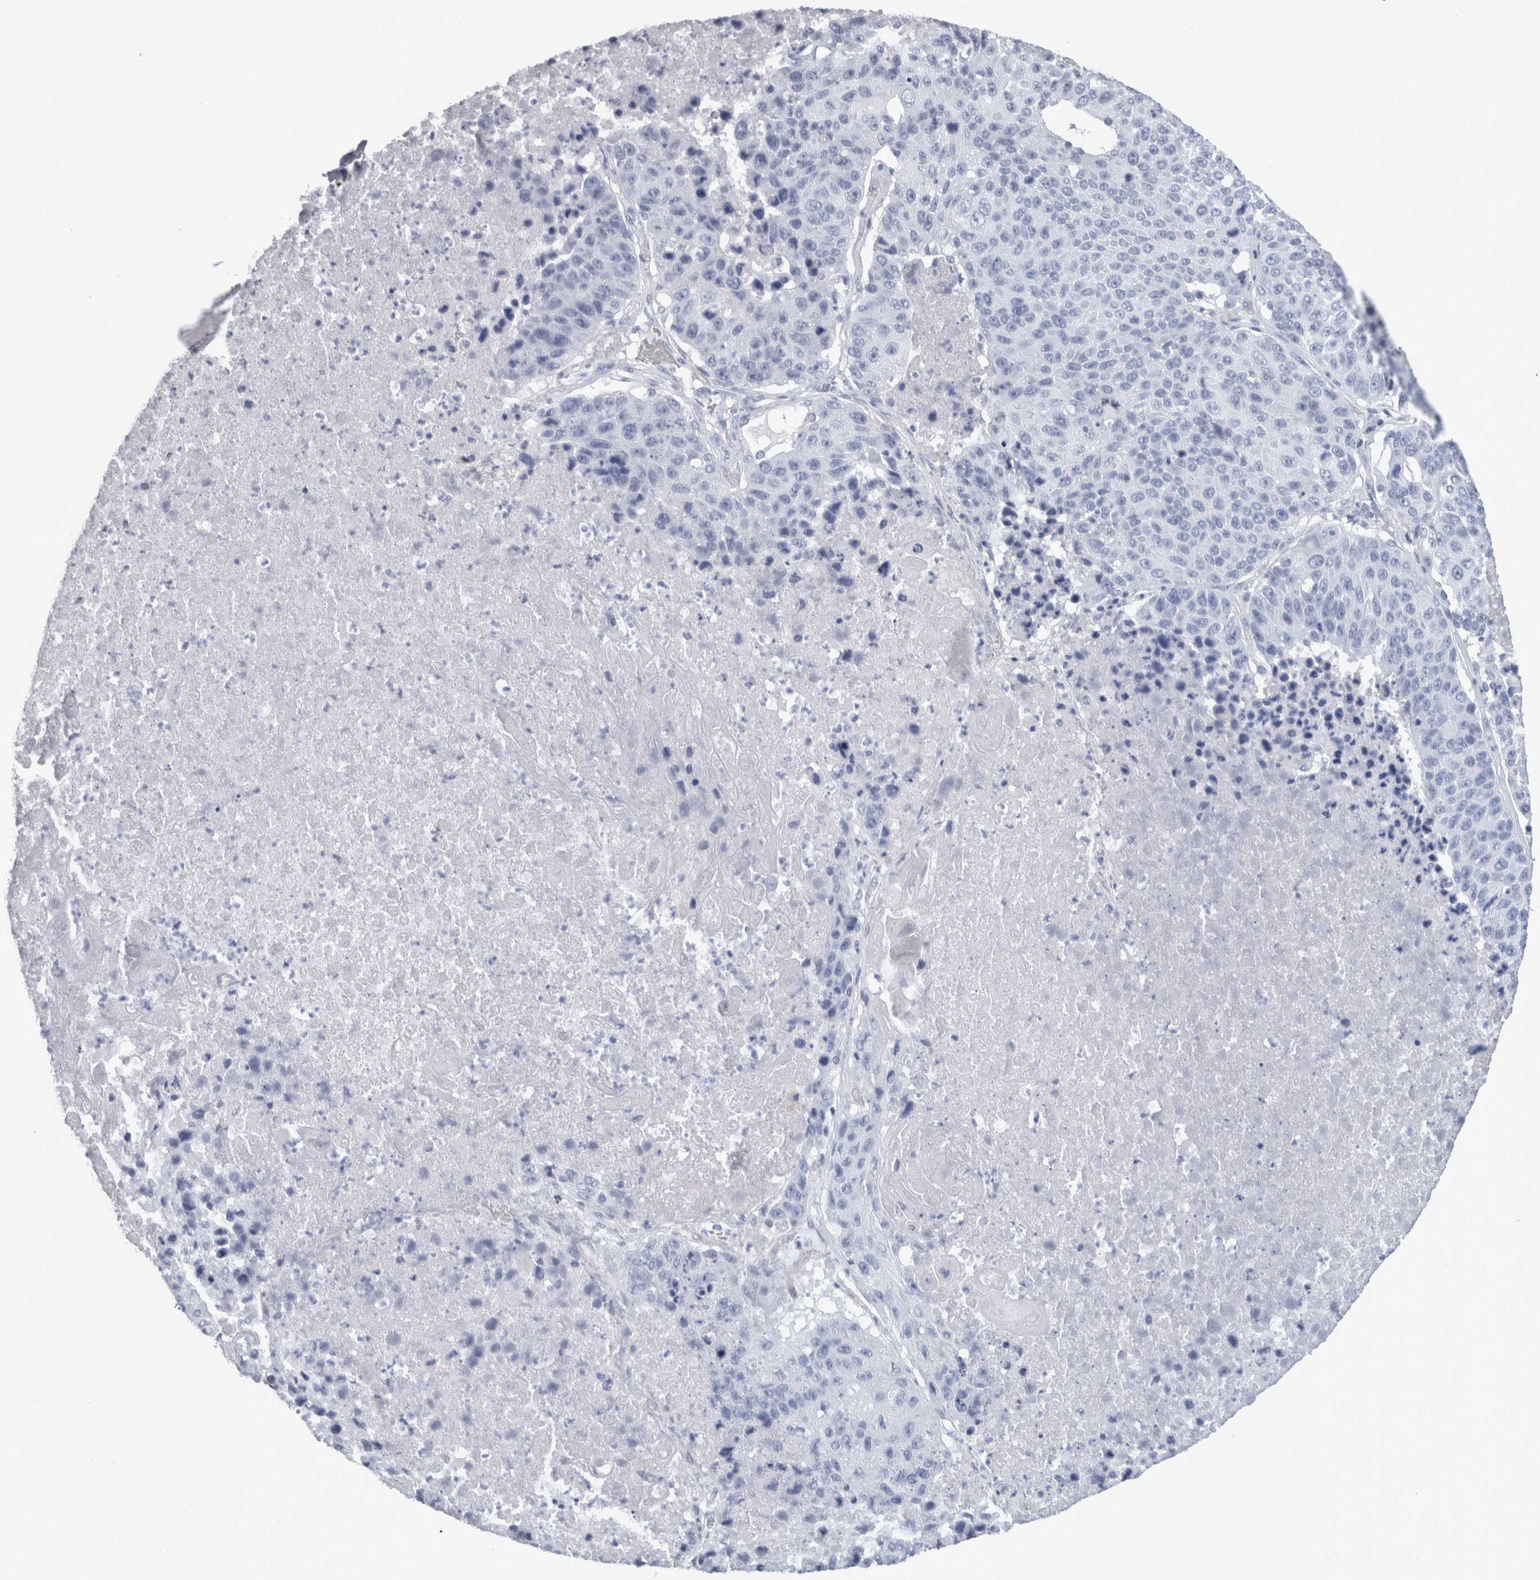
{"staining": {"intensity": "negative", "quantity": "none", "location": "none"}, "tissue": "lung cancer", "cell_type": "Tumor cells", "image_type": "cancer", "snomed": [{"axis": "morphology", "description": "Squamous cell carcinoma, NOS"}, {"axis": "topography", "description": "Lung"}], "caption": "An image of human lung squamous cell carcinoma is negative for staining in tumor cells. Nuclei are stained in blue.", "gene": "CA8", "patient": {"sex": "male", "age": 61}}